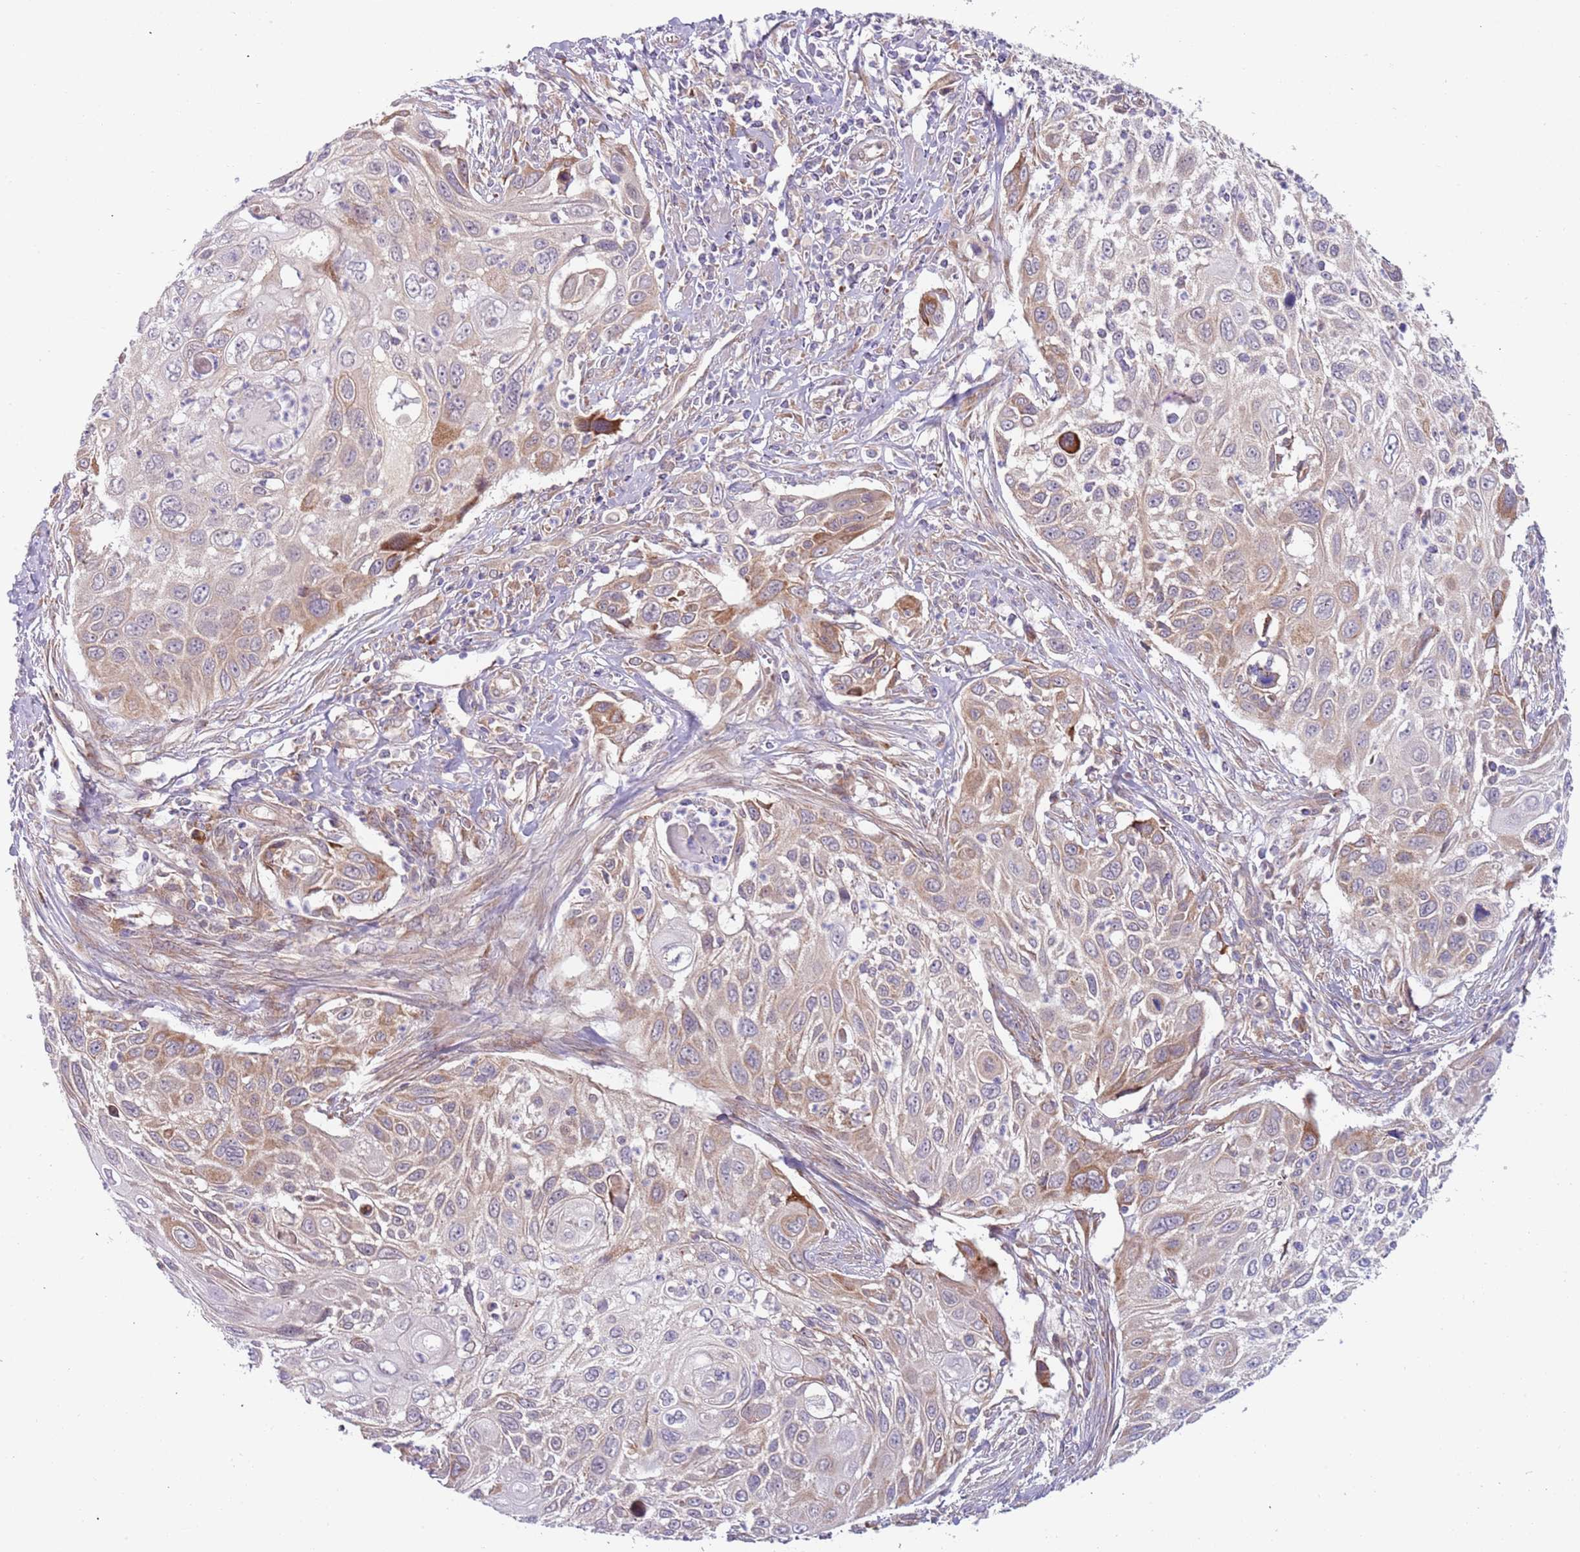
{"staining": {"intensity": "moderate", "quantity": "25%-75%", "location": "cytoplasmic/membranous"}, "tissue": "cervical cancer", "cell_type": "Tumor cells", "image_type": "cancer", "snomed": [{"axis": "morphology", "description": "Squamous cell carcinoma, NOS"}, {"axis": "topography", "description": "Cervix"}], "caption": "High-magnification brightfield microscopy of cervical squamous cell carcinoma stained with DAB (3,3'-diaminobenzidine) (brown) and counterstained with hematoxylin (blue). tumor cells exhibit moderate cytoplasmic/membranous positivity is seen in approximately25%-75% of cells.", "gene": "VWCE", "patient": {"sex": "female", "age": 70}}